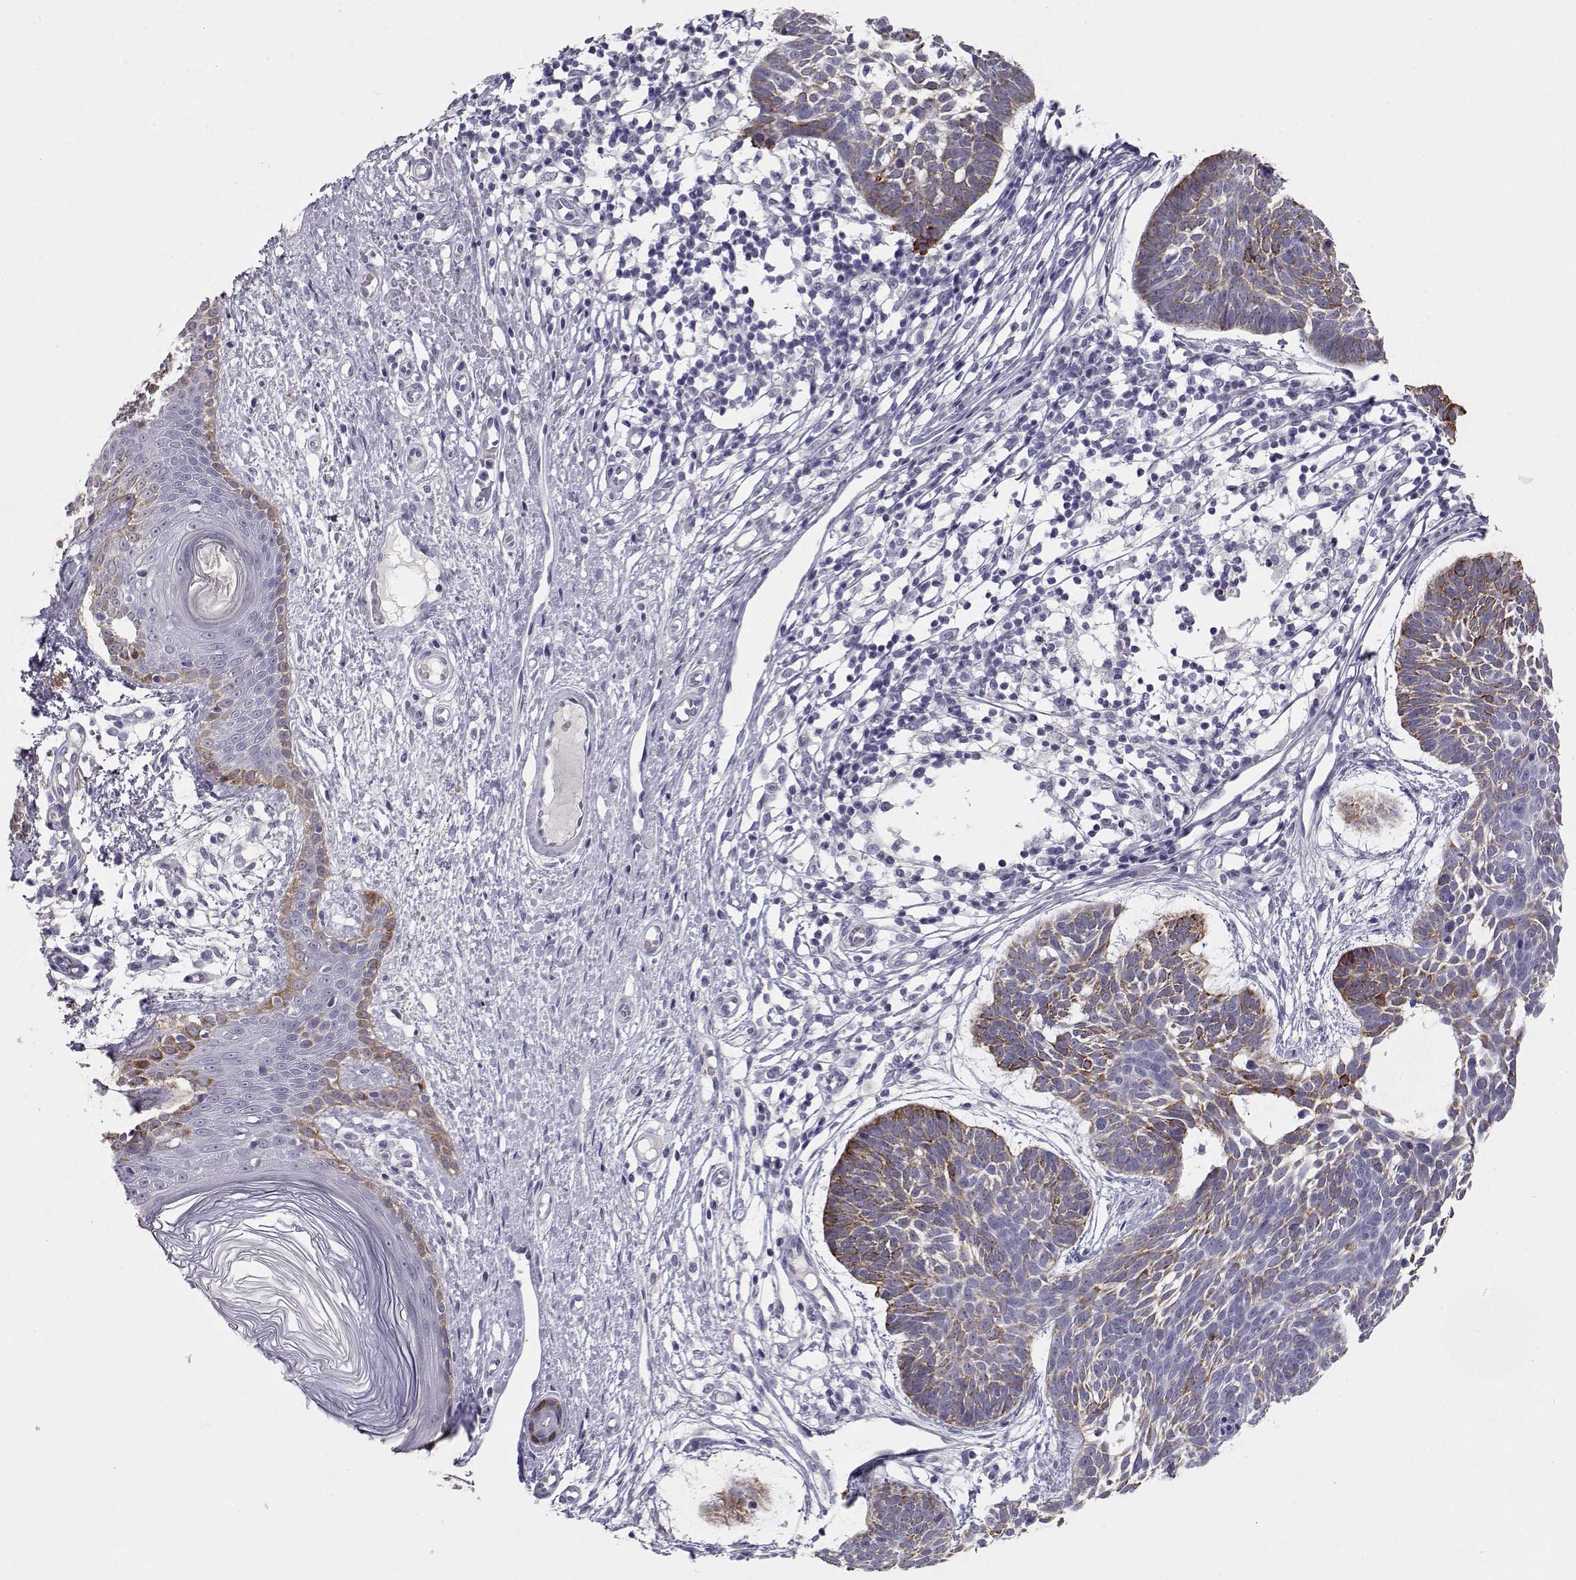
{"staining": {"intensity": "strong", "quantity": "25%-75%", "location": "cytoplasmic/membranous"}, "tissue": "skin cancer", "cell_type": "Tumor cells", "image_type": "cancer", "snomed": [{"axis": "morphology", "description": "Basal cell carcinoma"}, {"axis": "topography", "description": "Skin"}], "caption": "Skin basal cell carcinoma tissue demonstrates strong cytoplasmic/membranous staining in about 25%-75% of tumor cells, visualized by immunohistochemistry.", "gene": "LAMB3", "patient": {"sex": "male", "age": 85}}